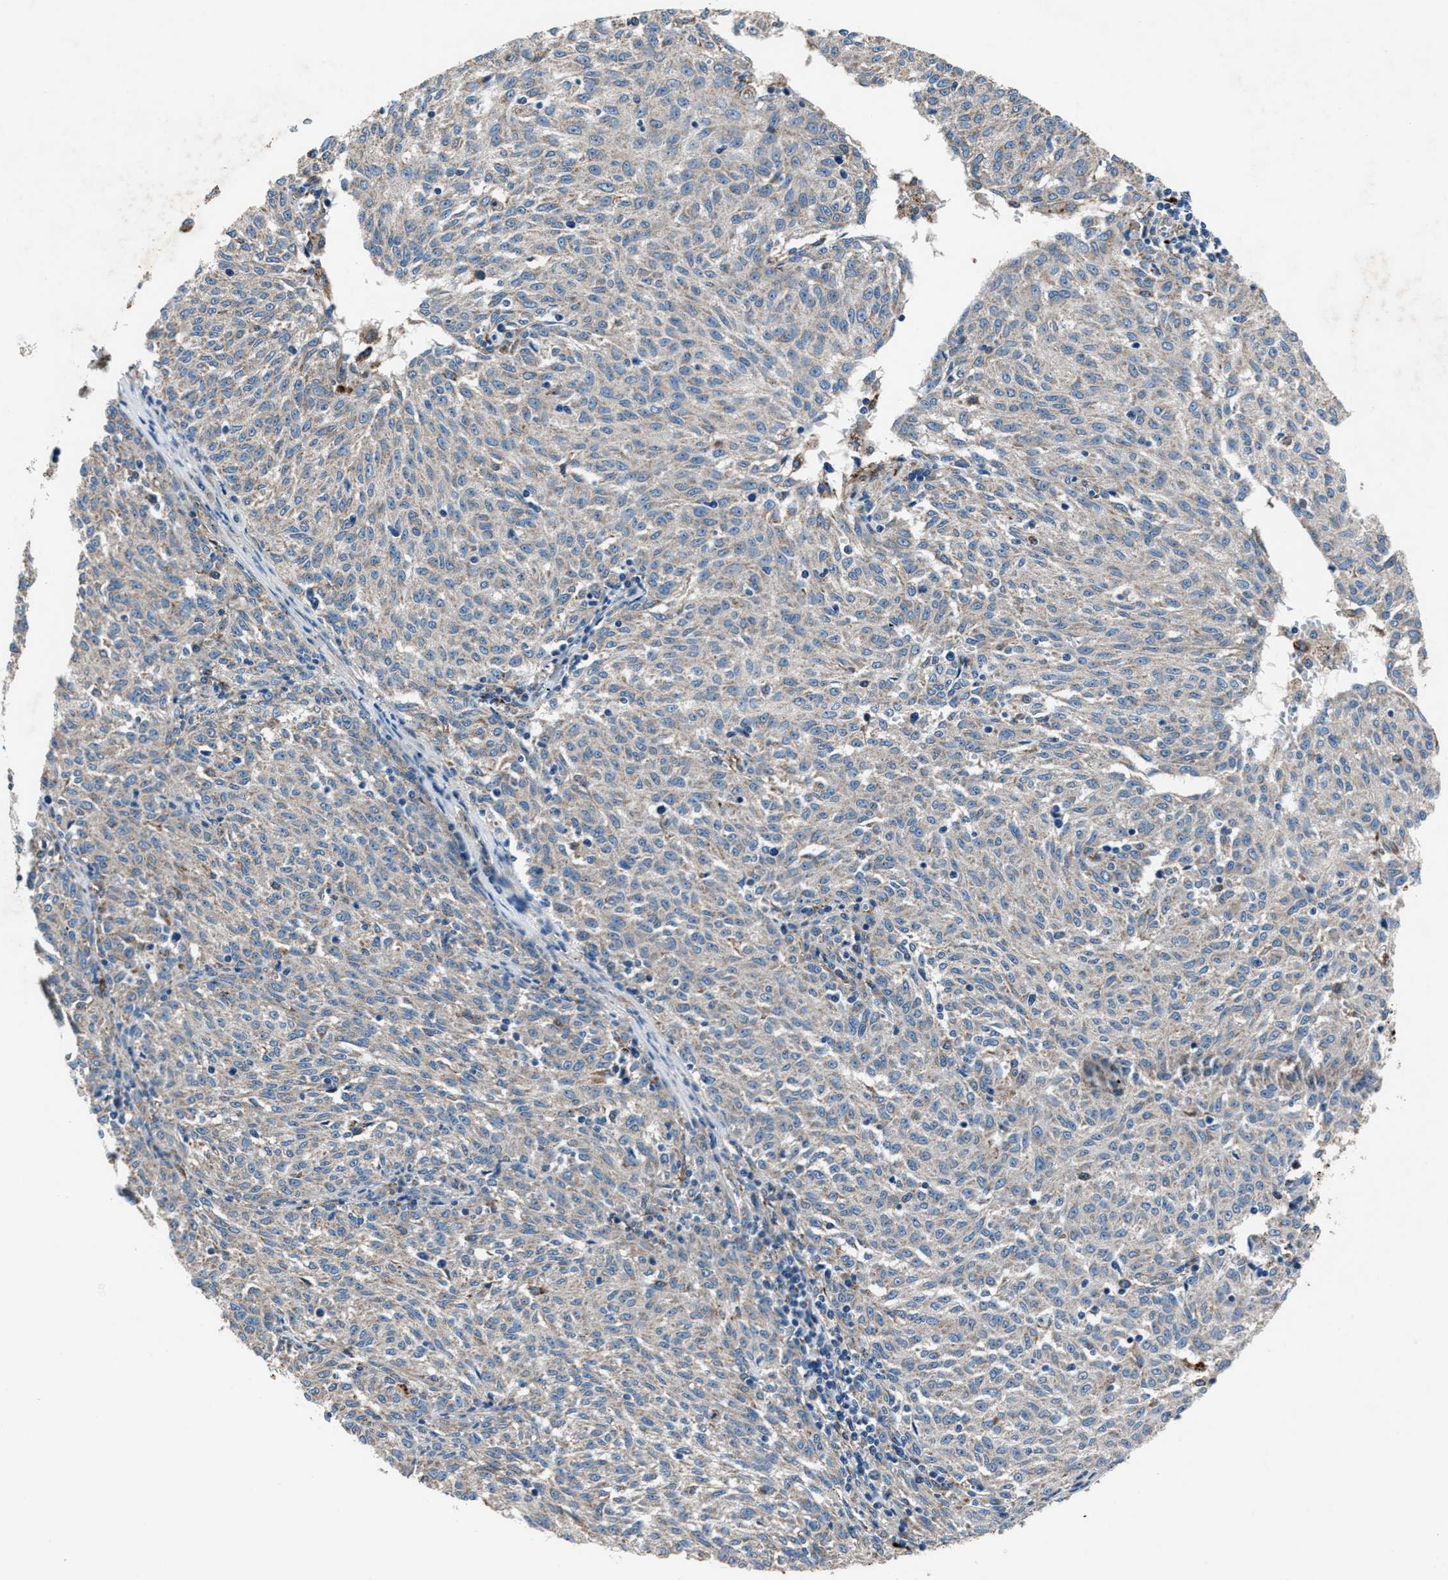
{"staining": {"intensity": "weak", "quantity": "<25%", "location": "cytoplasmic/membranous"}, "tissue": "melanoma", "cell_type": "Tumor cells", "image_type": "cancer", "snomed": [{"axis": "morphology", "description": "Malignant melanoma, NOS"}, {"axis": "topography", "description": "Skin"}], "caption": "High magnification brightfield microscopy of melanoma stained with DAB (3,3'-diaminobenzidine) (brown) and counterstained with hematoxylin (blue): tumor cells show no significant staining. (Immunohistochemistry, brightfield microscopy, high magnification).", "gene": "PRTFDC1", "patient": {"sex": "female", "age": 72}}